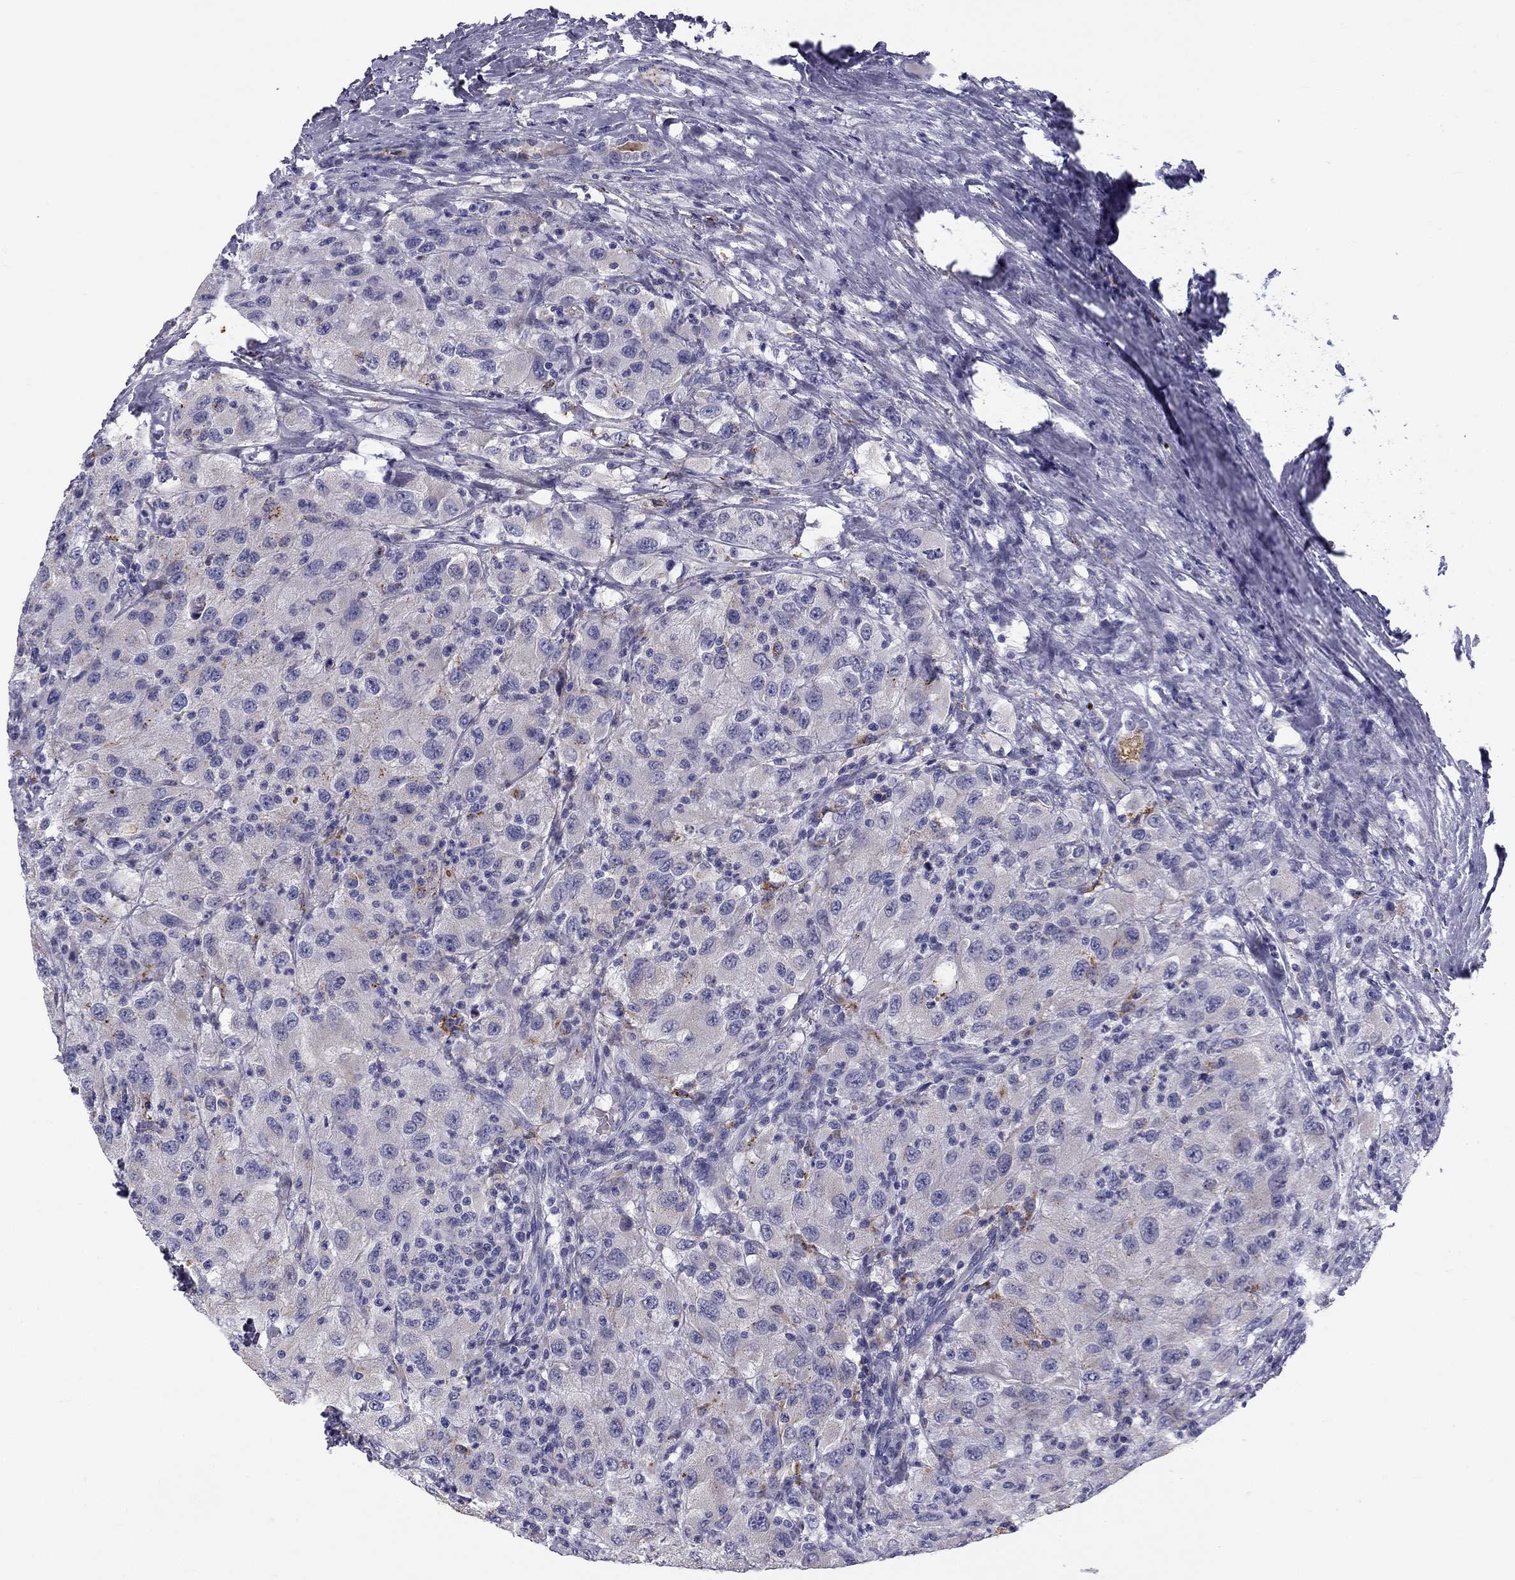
{"staining": {"intensity": "moderate", "quantity": "<25%", "location": "cytoplasmic/membranous"}, "tissue": "renal cancer", "cell_type": "Tumor cells", "image_type": "cancer", "snomed": [{"axis": "morphology", "description": "Adenocarcinoma, NOS"}, {"axis": "topography", "description": "Kidney"}], "caption": "Immunohistochemical staining of human adenocarcinoma (renal) demonstrates moderate cytoplasmic/membranous protein expression in approximately <25% of tumor cells.", "gene": "CLPSL2", "patient": {"sex": "female", "age": 67}}